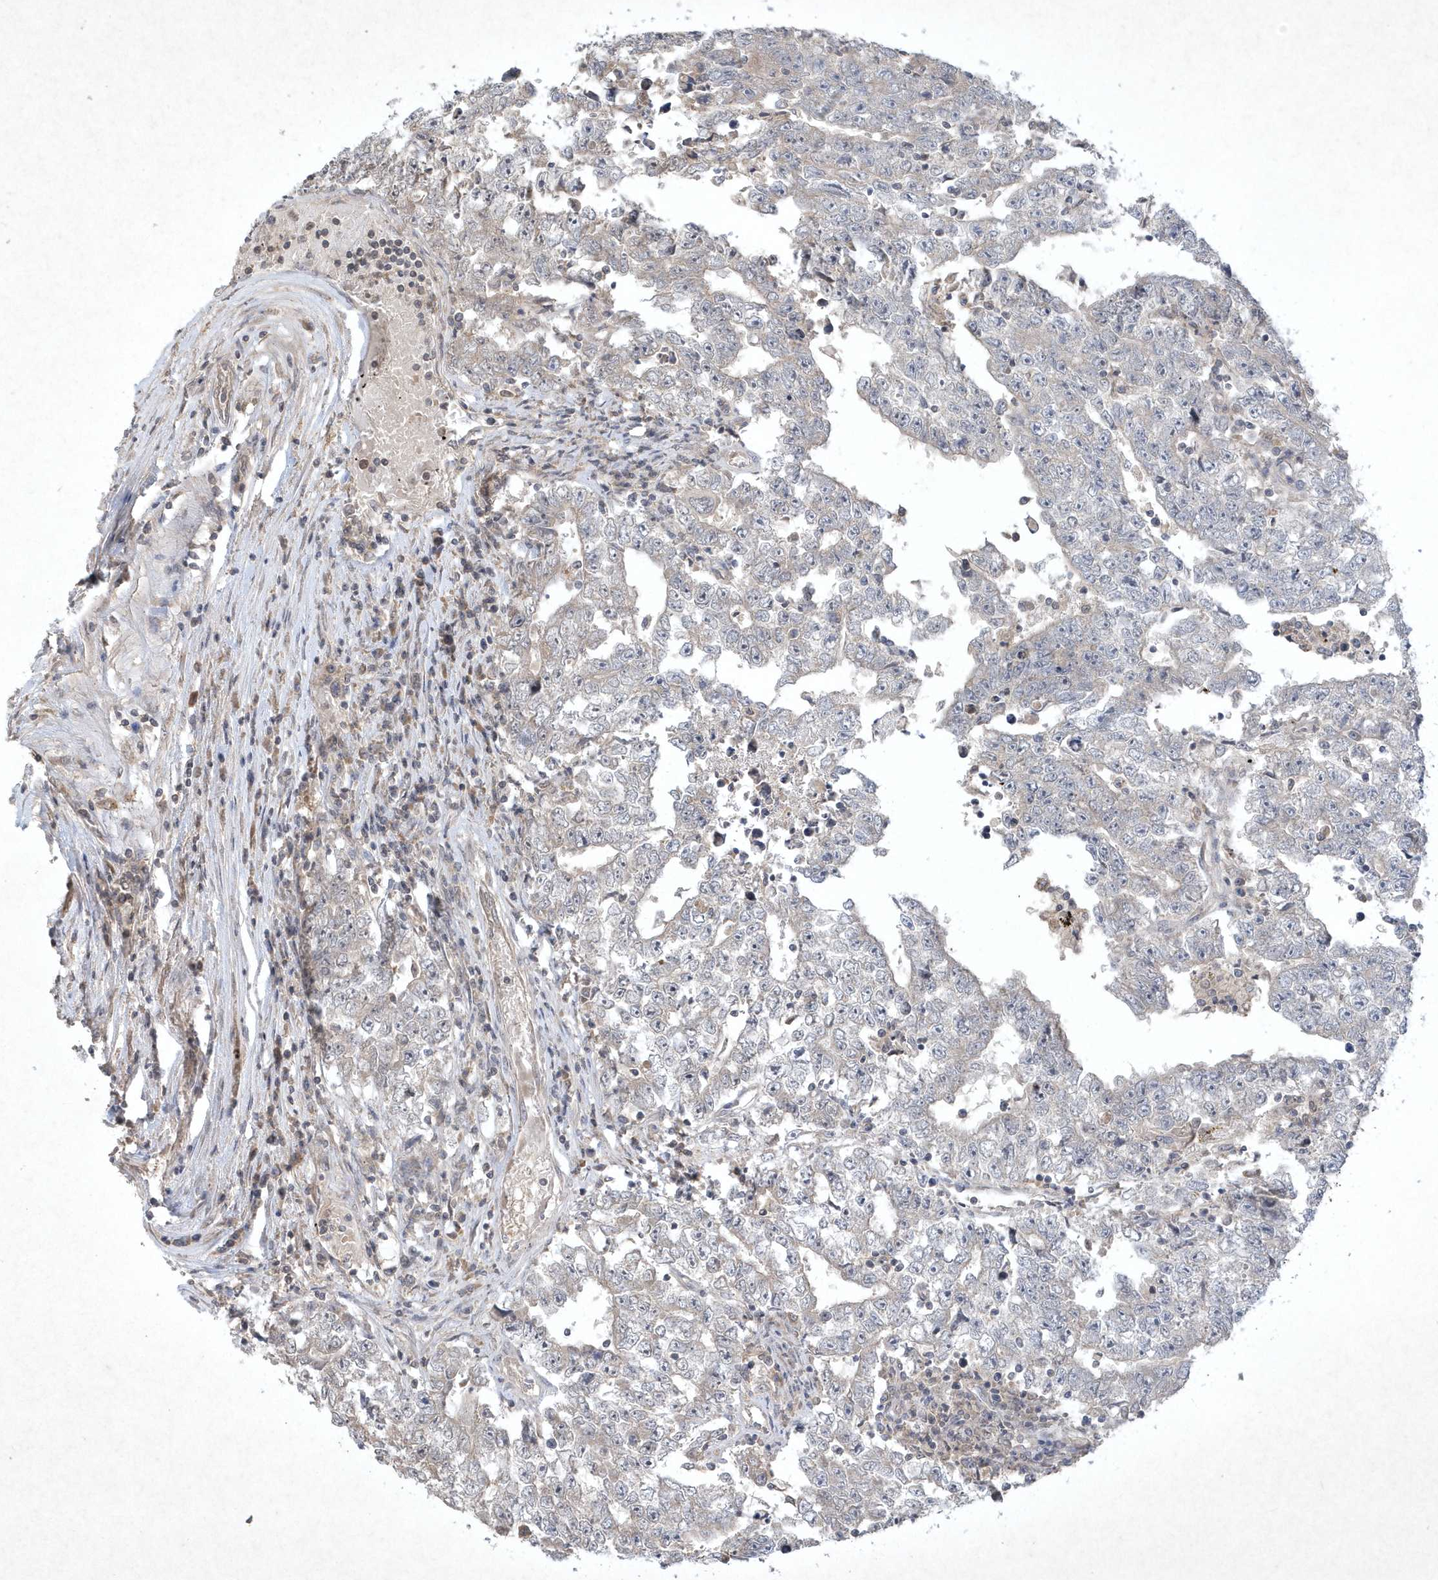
{"staining": {"intensity": "negative", "quantity": "none", "location": "none"}, "tissue": "testis cancer", "cell_type": "Tumor cells", "image_type": "cancer", "snomed": [{"axis": "morphology", "description": "Carcinoma, Embryonal, NOS"}, {"axis": "topography", "description": "Testis"}], "caption": "Immunohistochemical staining of human testis cancer (embryonal carcinoma) shows no significant staining in tumor cells.", "gene": "AKR7A2", "patient": {"sex": "male", "age": 25}}